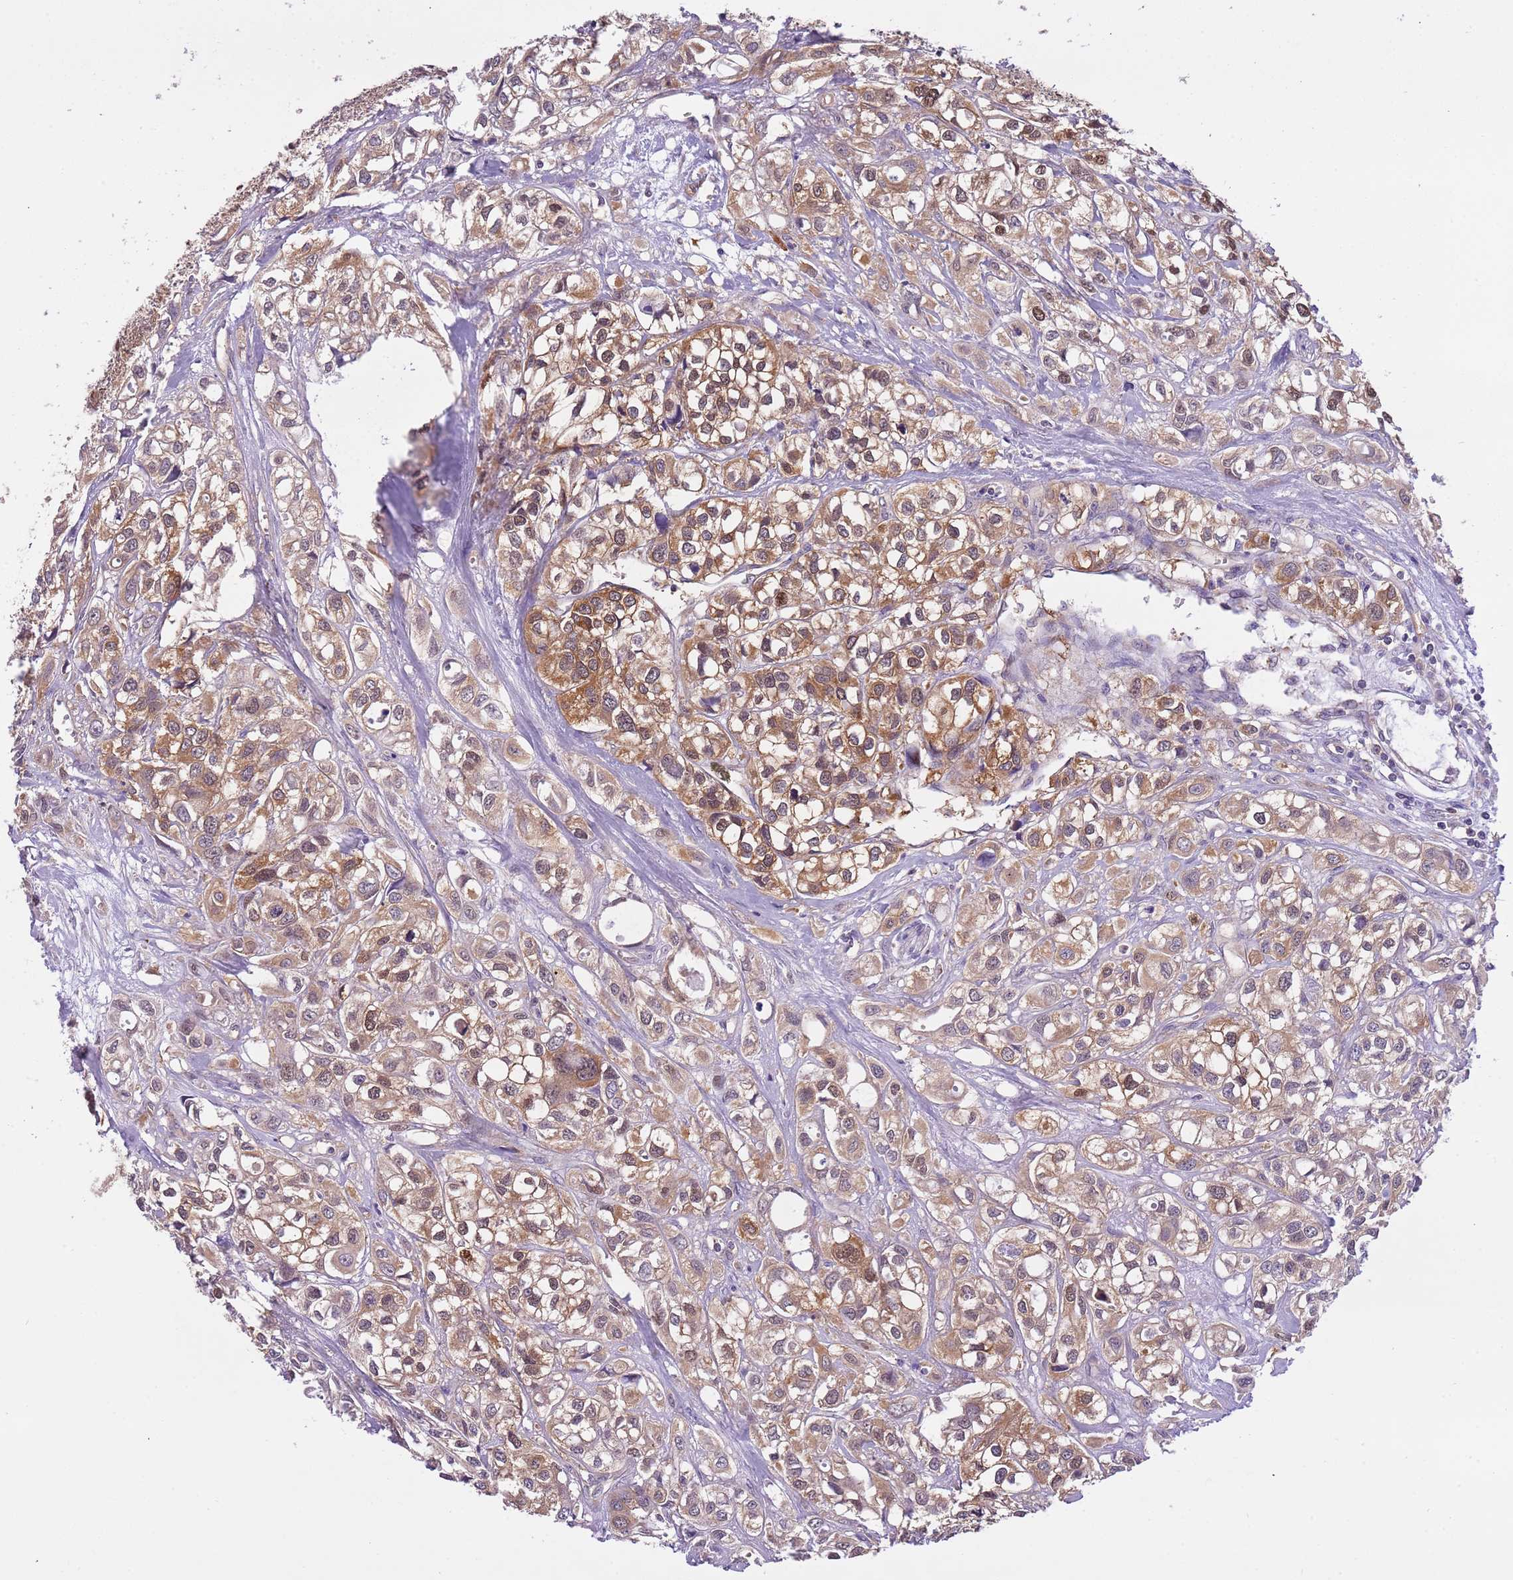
{"staining": {"intensity": "moderate", "quantity": ">75%", "location": "cytoplasmic/membranous"}, "tissue": "urothelial cancer", "cell_type": "Tumor cells", "image_type": "cancer", "snomed": [{"axis": "morphology", "description": "Urothelial carcinoma, High grade"}, {"axis": "topography", "description": "Urinary bladder"}], "caption": "Moderate cytoplasmic/membranous positivity for a protein is appreciated in about >75% of tumor cells of urothelial carcinoma (high-grade) using immunohistochemistry (IHC).", "gene": "STIP1", "patient": {"sex": "male", "age": 67}}